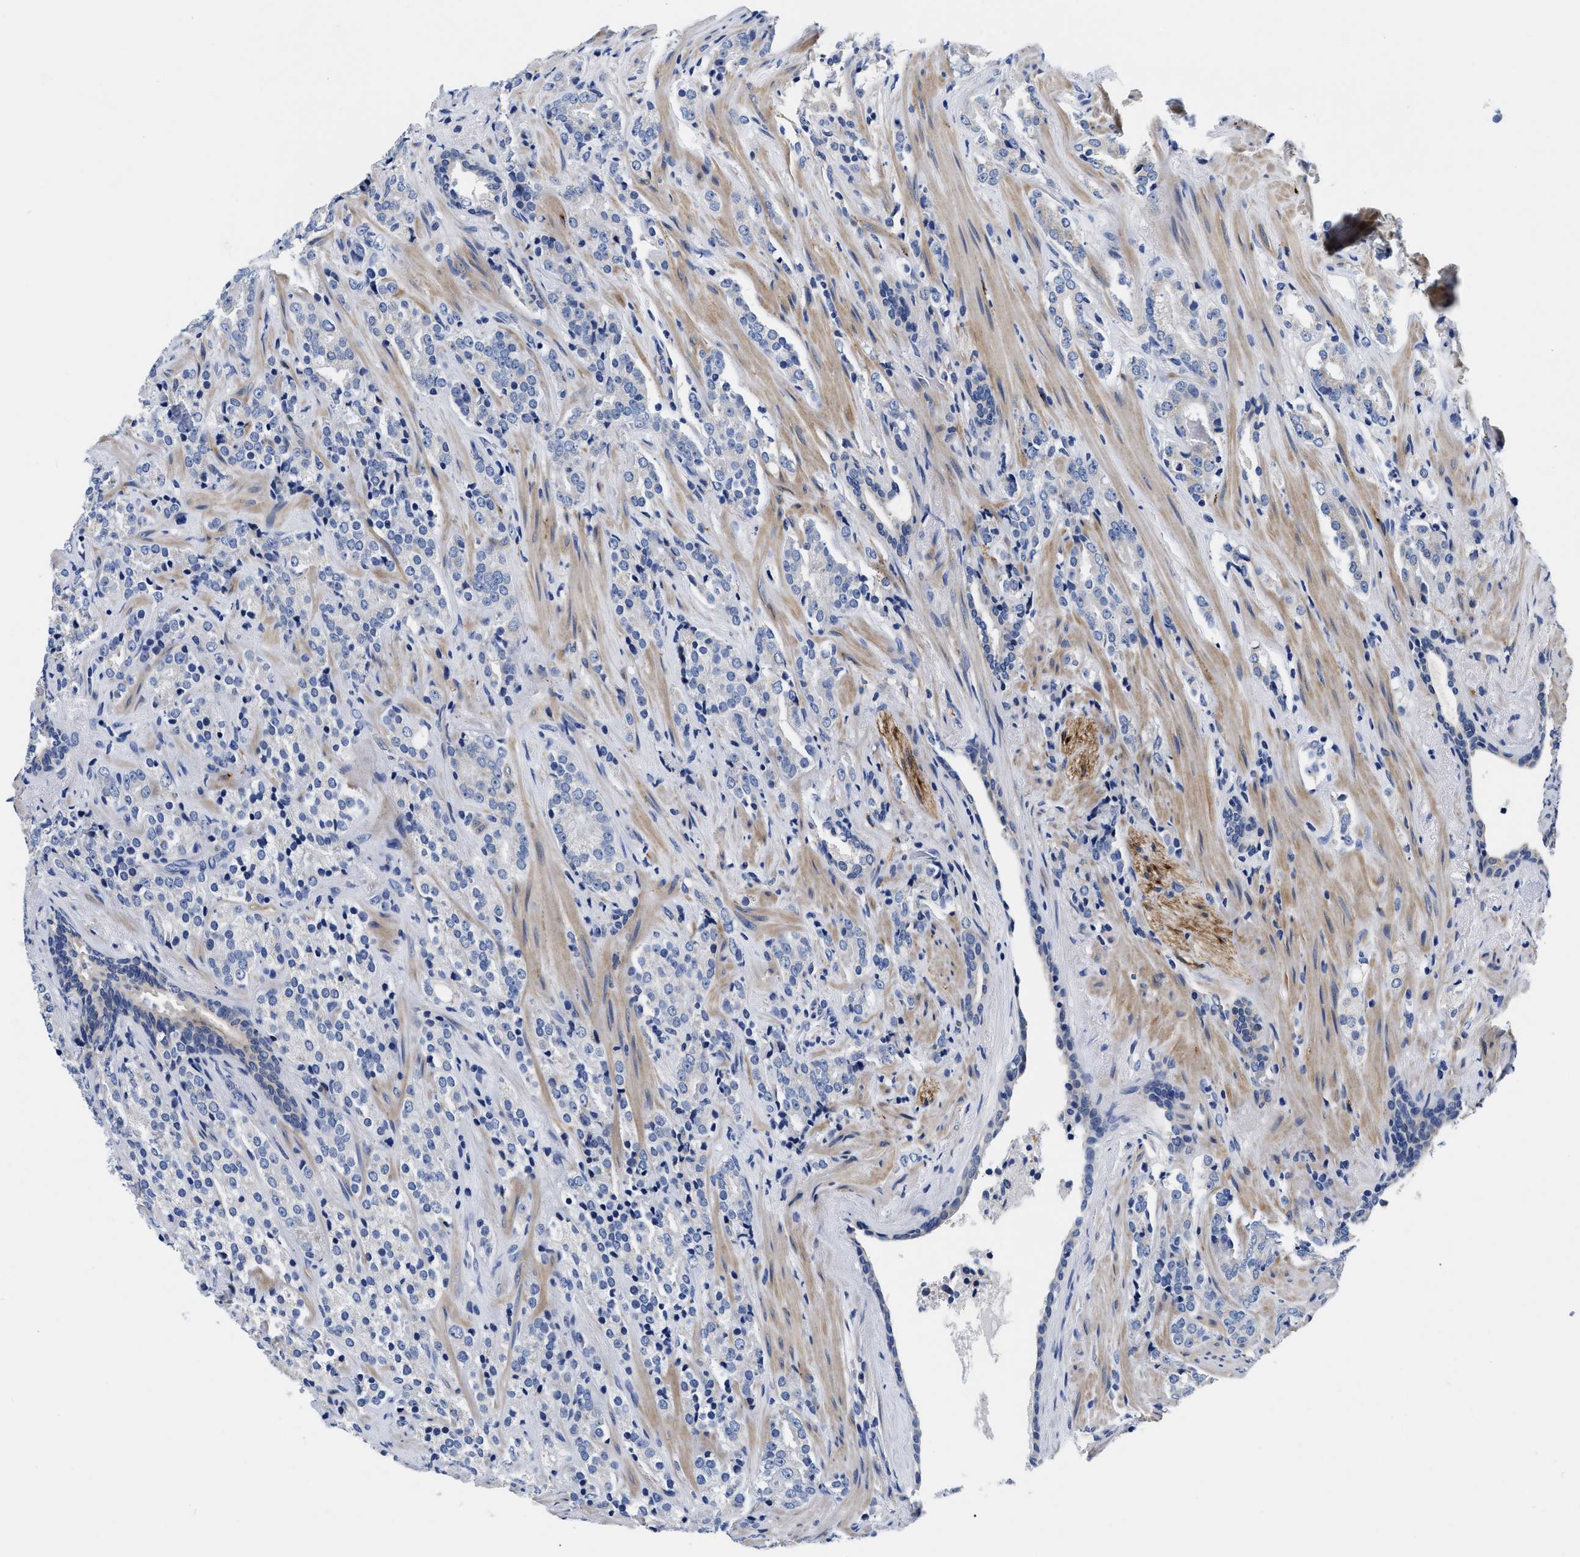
{"staining": {"intensity": "negative", "quantity": "none", "location": "none"}, "tissue": "prostate cancer", "cell_type": "Tumor cells", "image_type": "cancer", "snomed": [{"axis": "morphology", "description": "Adenocarcinoma, High grade"}, {"axis": "topography", "description": "Prostate"}], "caption": "Immunohistochemistry (IHC) micrograph of neoplastic tissue: prostate adenocarcinoma (high-grade) stained with DAB (3,3'-diaminobenzidine) shows no significant protein positivity in tumor cells.", "gene": "SLC35F1", "patient": {"sex": "male", "age": 71}}